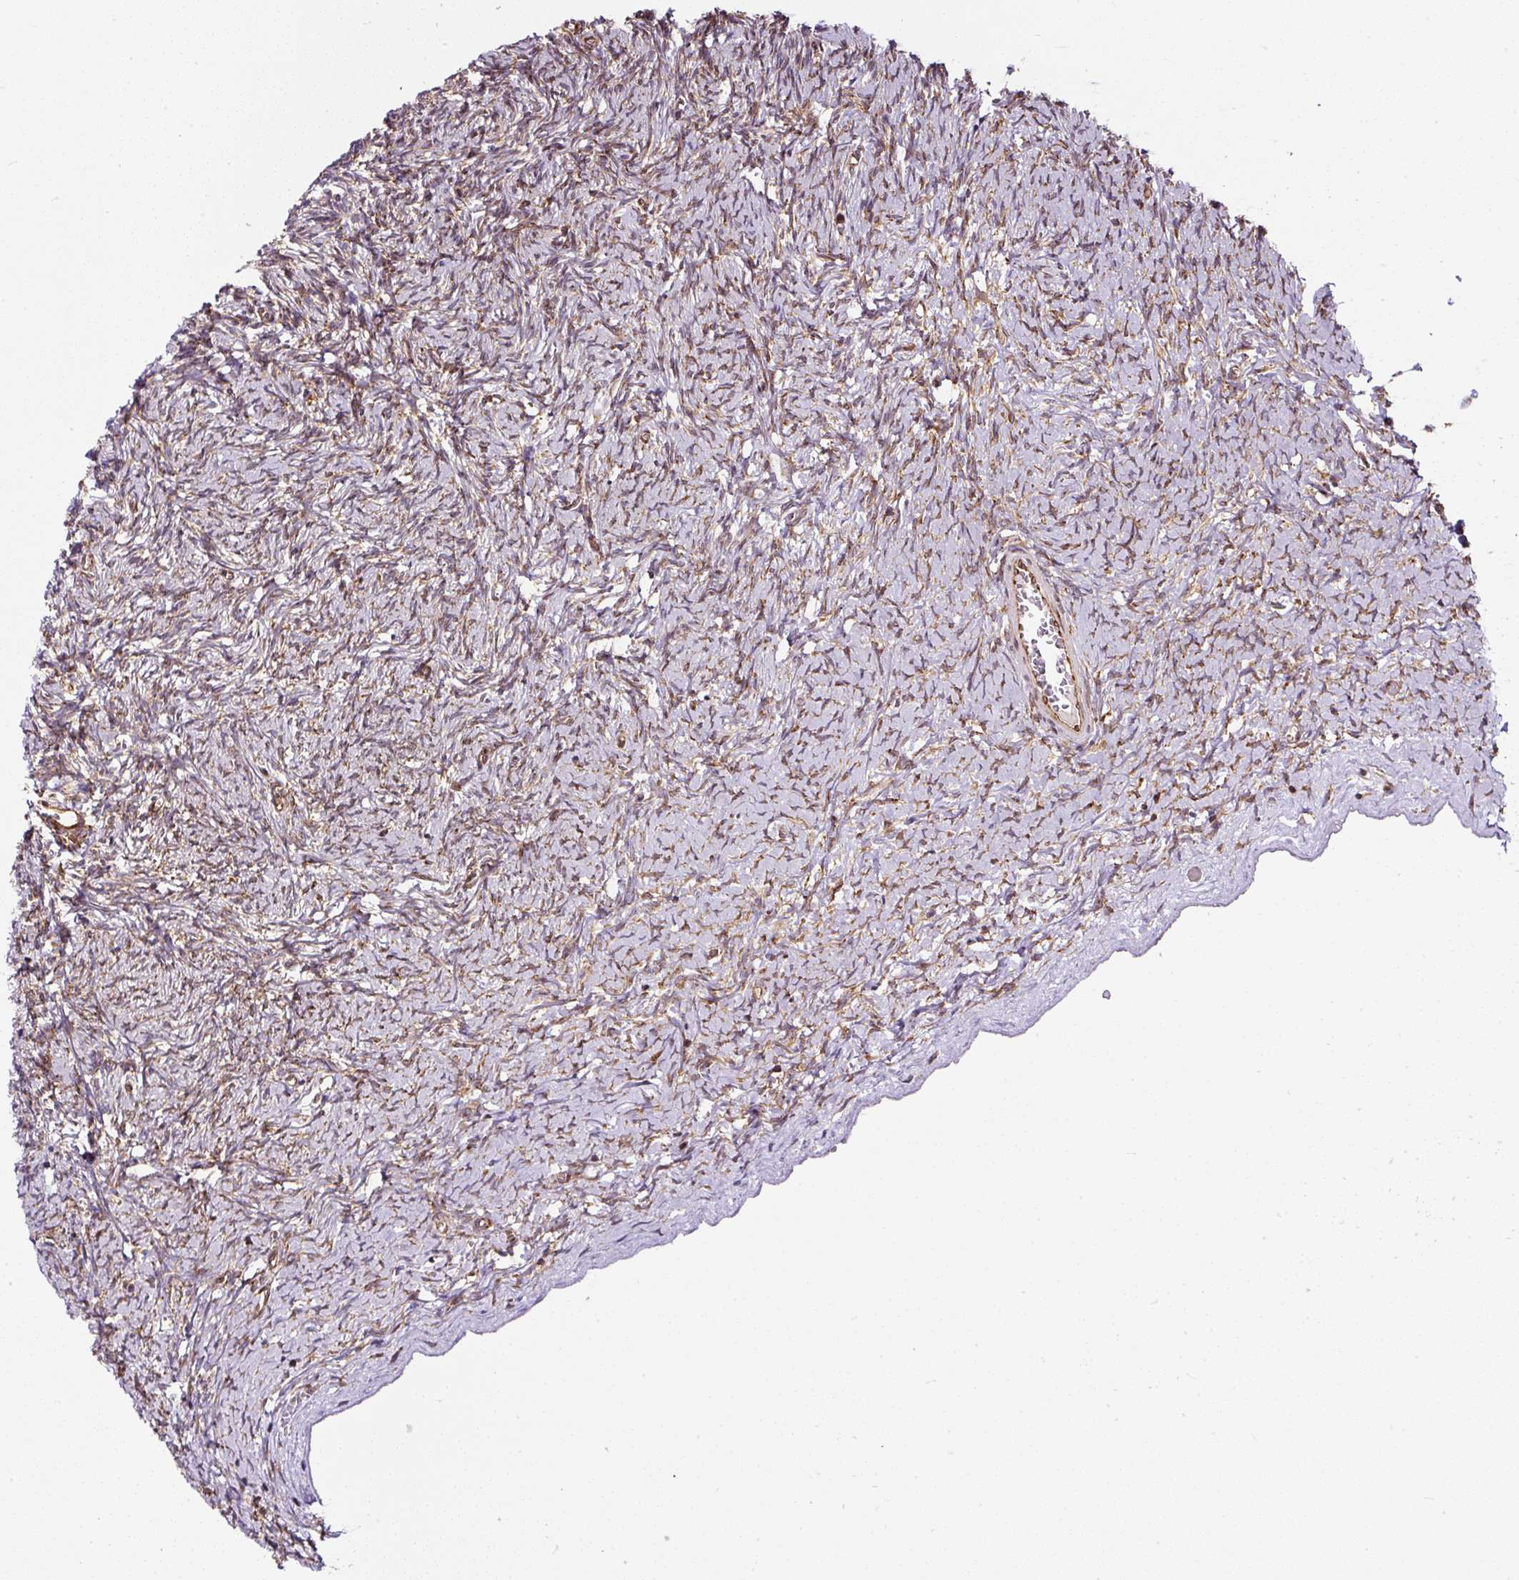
{"staining": {"intensity": "weak", "quantity": "25%-75%", "location": "cytoplasmic/membranous"}, "tissue": "ovary", "cell_type": "Ovarian stroma cells", "image_type": "normal", "snomed": [{"axis": "morphology", "description": "Normal tissue, NOS"}, {"axis": "topography", "description": "Ovary"}], "caption": "Benign ovary was stained to show a protein in brown. There is low levels of weak cytoplasmic/membranous positivity in approximately 25%-75% of ovarian stroma cells.", "gene": "KDM4E", "patient": {"sex": "female", "age": 39}}